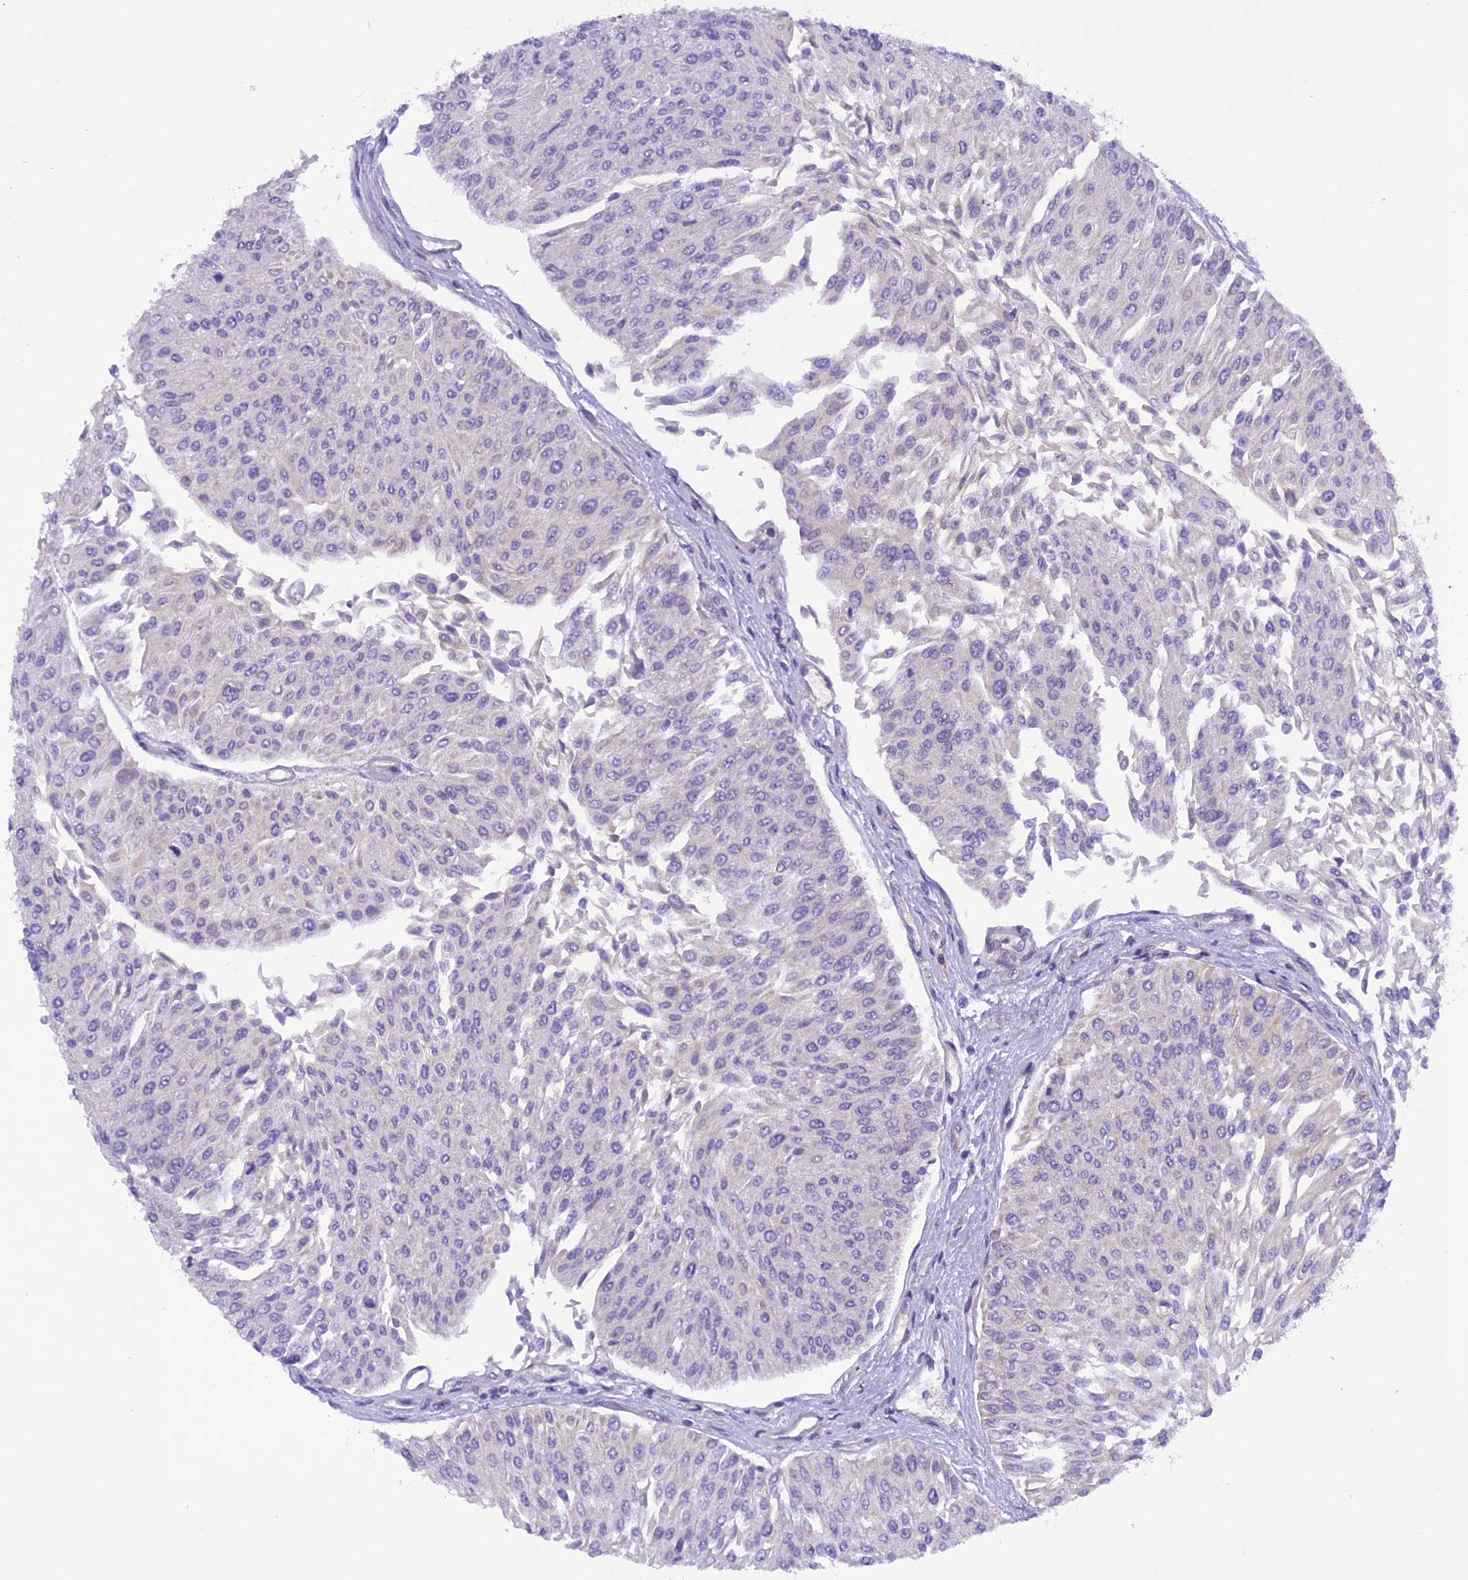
{"staining": {"intensity": "negative", "quantity": "none", "location": "none"}, "tissue": "urothelial cancer", "cell_type": "Tumor cells", "image_type": "cancer", "snomed": [{"axis": "morphology", "description": "Urothelial carcinoma, Low grade"}, {"axis": "topography", "description": "Urinary bladder"}], "caption": "Urothelial carcinoma (low-grade) was stained to show a protein in brown. There is no significant staining in tumor cells. Nuclei are stained in blue.", "gene": "TRIM3", "patient": {"sex": "male", "age": 67}}